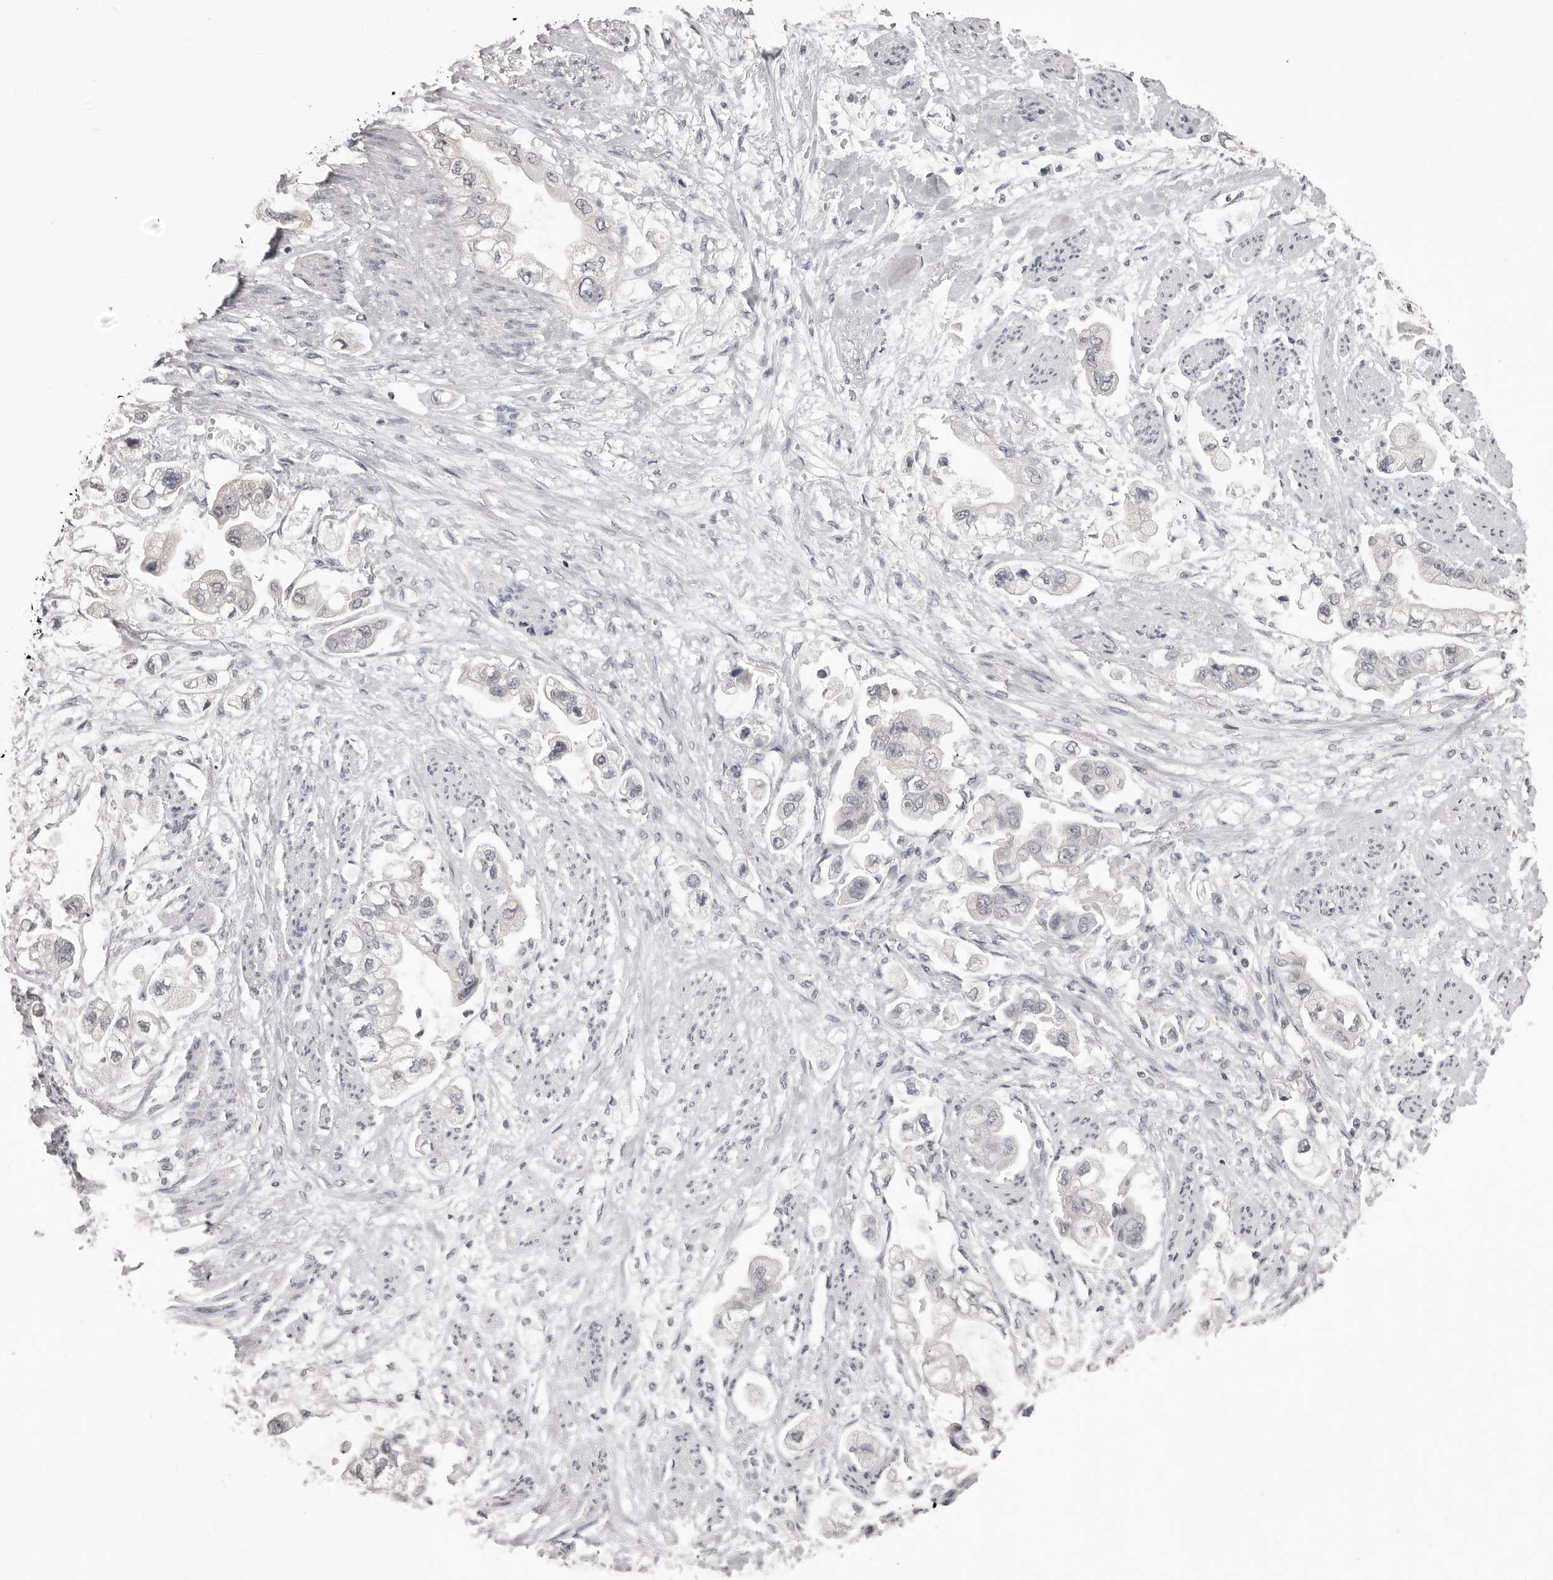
{"staining": {"intensity": "negative", "quantity": "none", "location": "none"}, "tissue": "stomach cancer", "cell_type": "Tumor cells", "image_type": "cancer", "snomed": [{"axis": "morphology", "description": "Adenocarcinoma, NOS"}, {"axis": "topography", "description": "Stomach"}], "caption": "Adenocarcinoma (stomach) was stained to show a protein in brown. There is no significant expression in tumor cells.", "gene": "GPN2", "patient": {"sex": "male", "age": 62}}